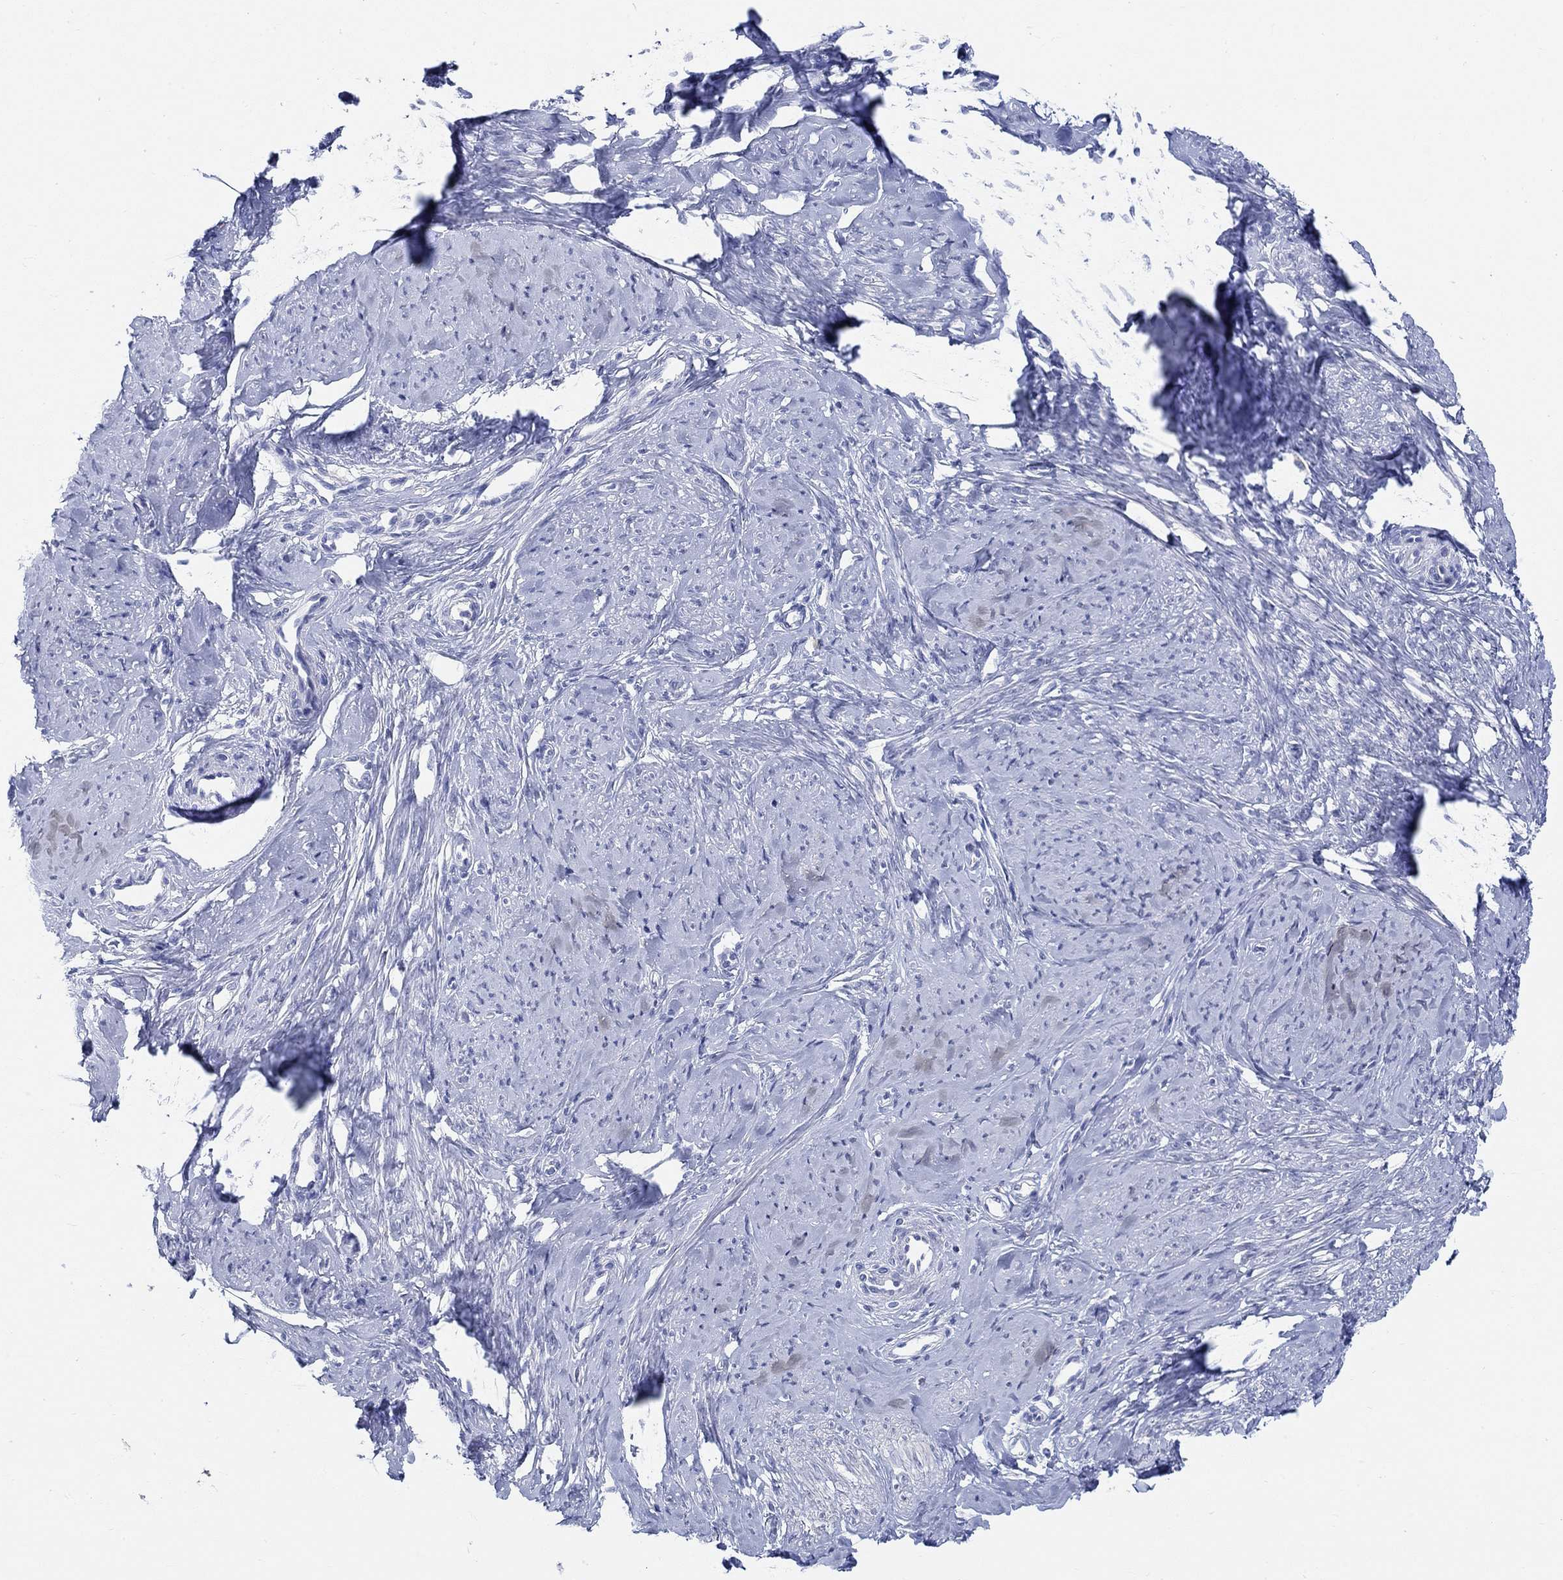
{"staining": {"intensity": "negative", "quantity": "none", "location": "none"}, "tissue": "smooth muscle", "cell_type": "Smooth muscle cells", "image_type": "normal", "snomed": [{"axis": "morphology", "description": "Normal tissue, NOS"}, {"axis": "topography", "description": "Smooth muscle"}], "caption": "Immunohistochemistry of unremarkable human smooth muscle demonstrates no positivity in smooth muscle cells.", "gene": "GRIA3", "patient": {"sex": "female", "age": 48}}